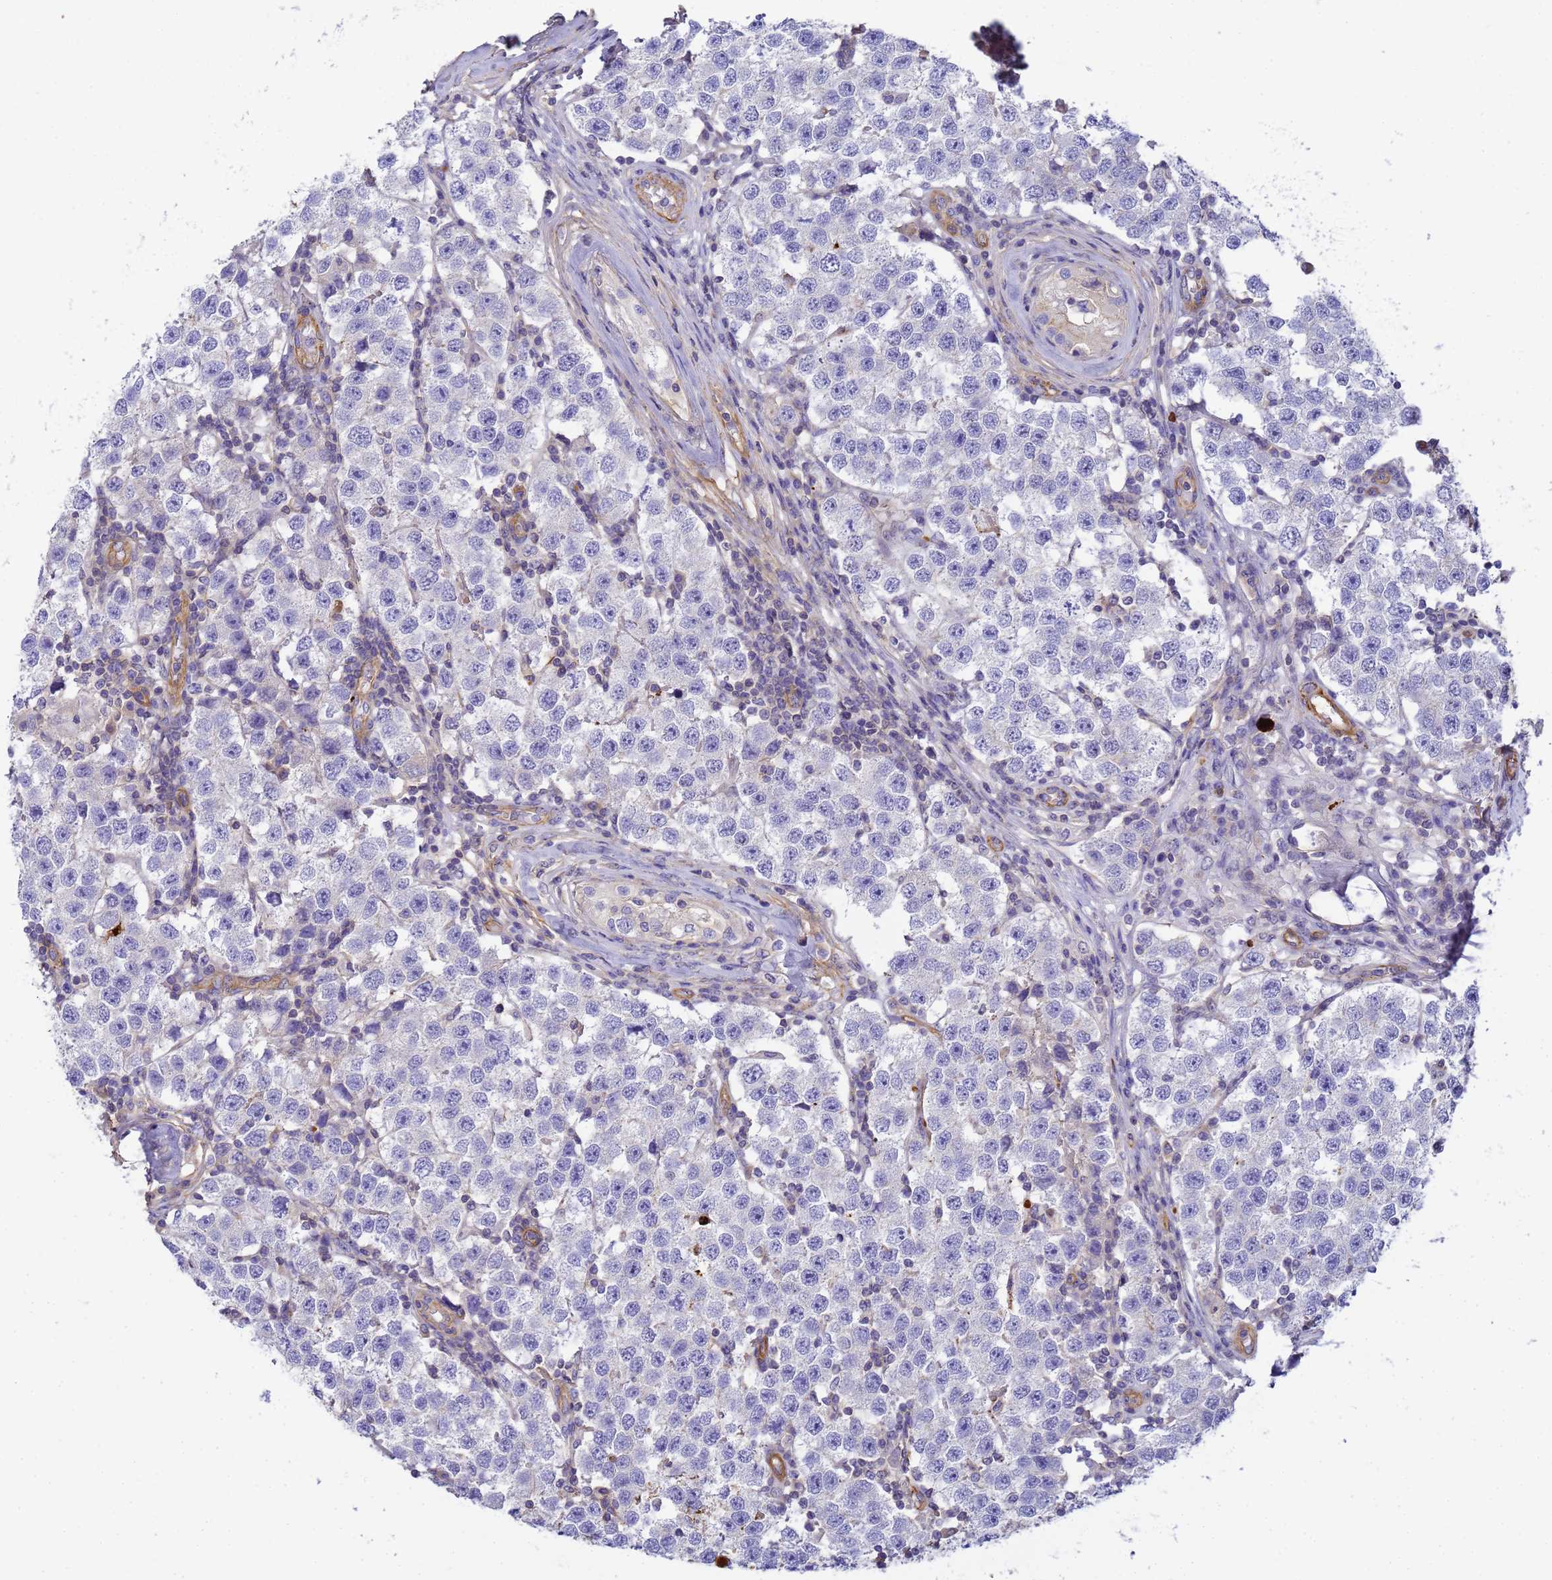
{"staining": {"intensity": "negative", "quantity": "none", "location": "none"}, "tissue": "testis cancer", "cell_type": "Tumor cells", "image_type": "cancer", "snomed": [{"axis": "morphology", "description": "Seminoma, NOS"}, {"axis": "topography", "description": "Testis"}], "caption": "Human testis cancer (seminoma) stained for a protein using immunohistochemistry (IHC) reveals no expression in tumor cells.", "gene": "MYL12A", "patient": {"sex": "male", "age": 34}}